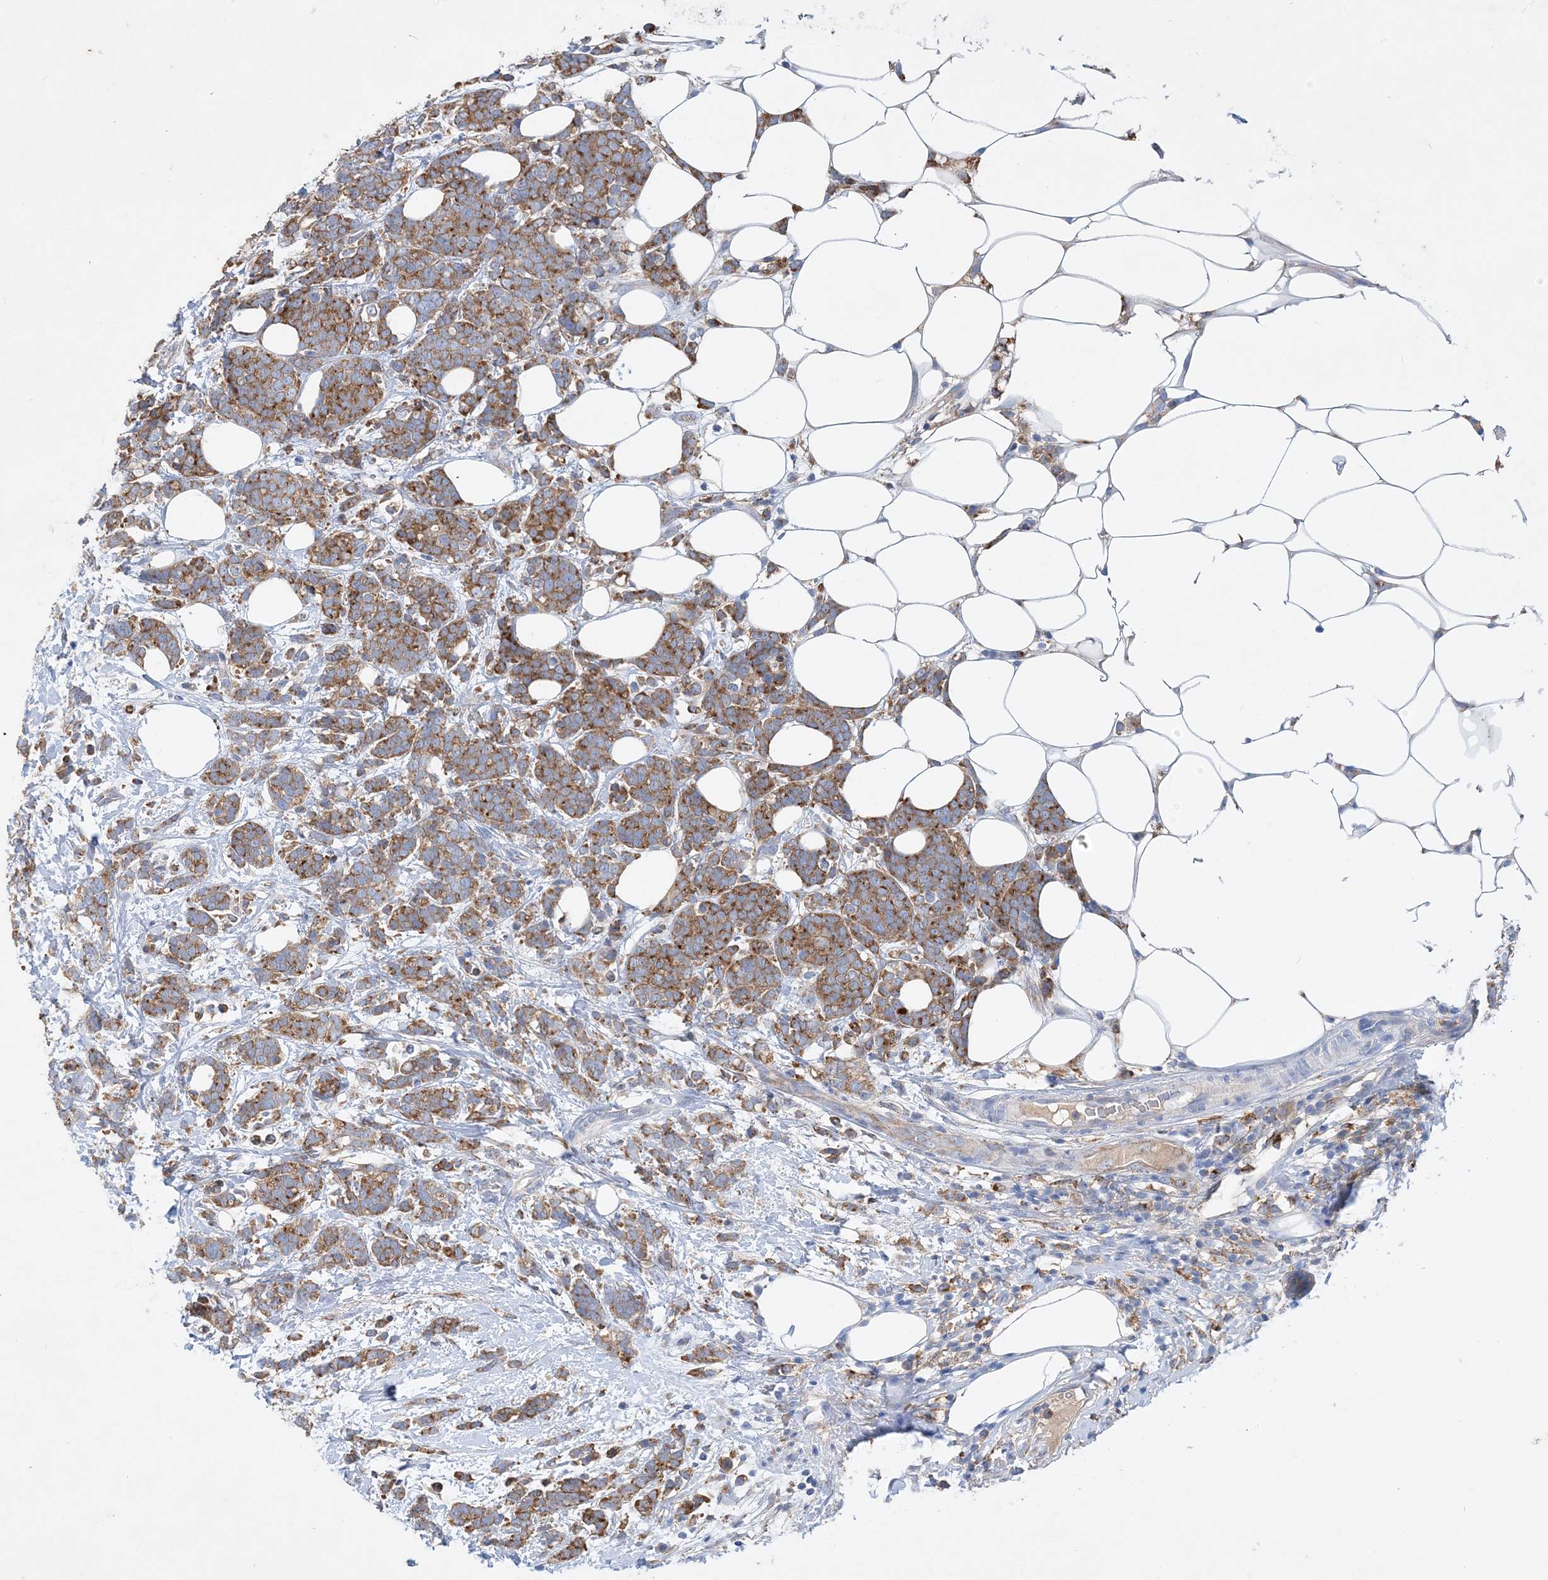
{"staining": {"intensity": "moderate", "quantity": ">75%", "location": "cytoplasmic/membranous"}, "tissue": "breast cancer", "cell_type": "Tumor cells", "image_type": "cancer", "snomed": [{"axis": "morphology", "description": "Lobular carcinoma"}, {"axis": "topography", "description": "Breast"}], "caption": "Immunohistochemical staining of human breast cancer (lobular carcinoma) exhibits medium levels of moderate cytoplasmic/membranous protein positivity in about >75% of tumor cells.", "gene": "GRINA", "patient": {"sex": "female", "age": 58}}